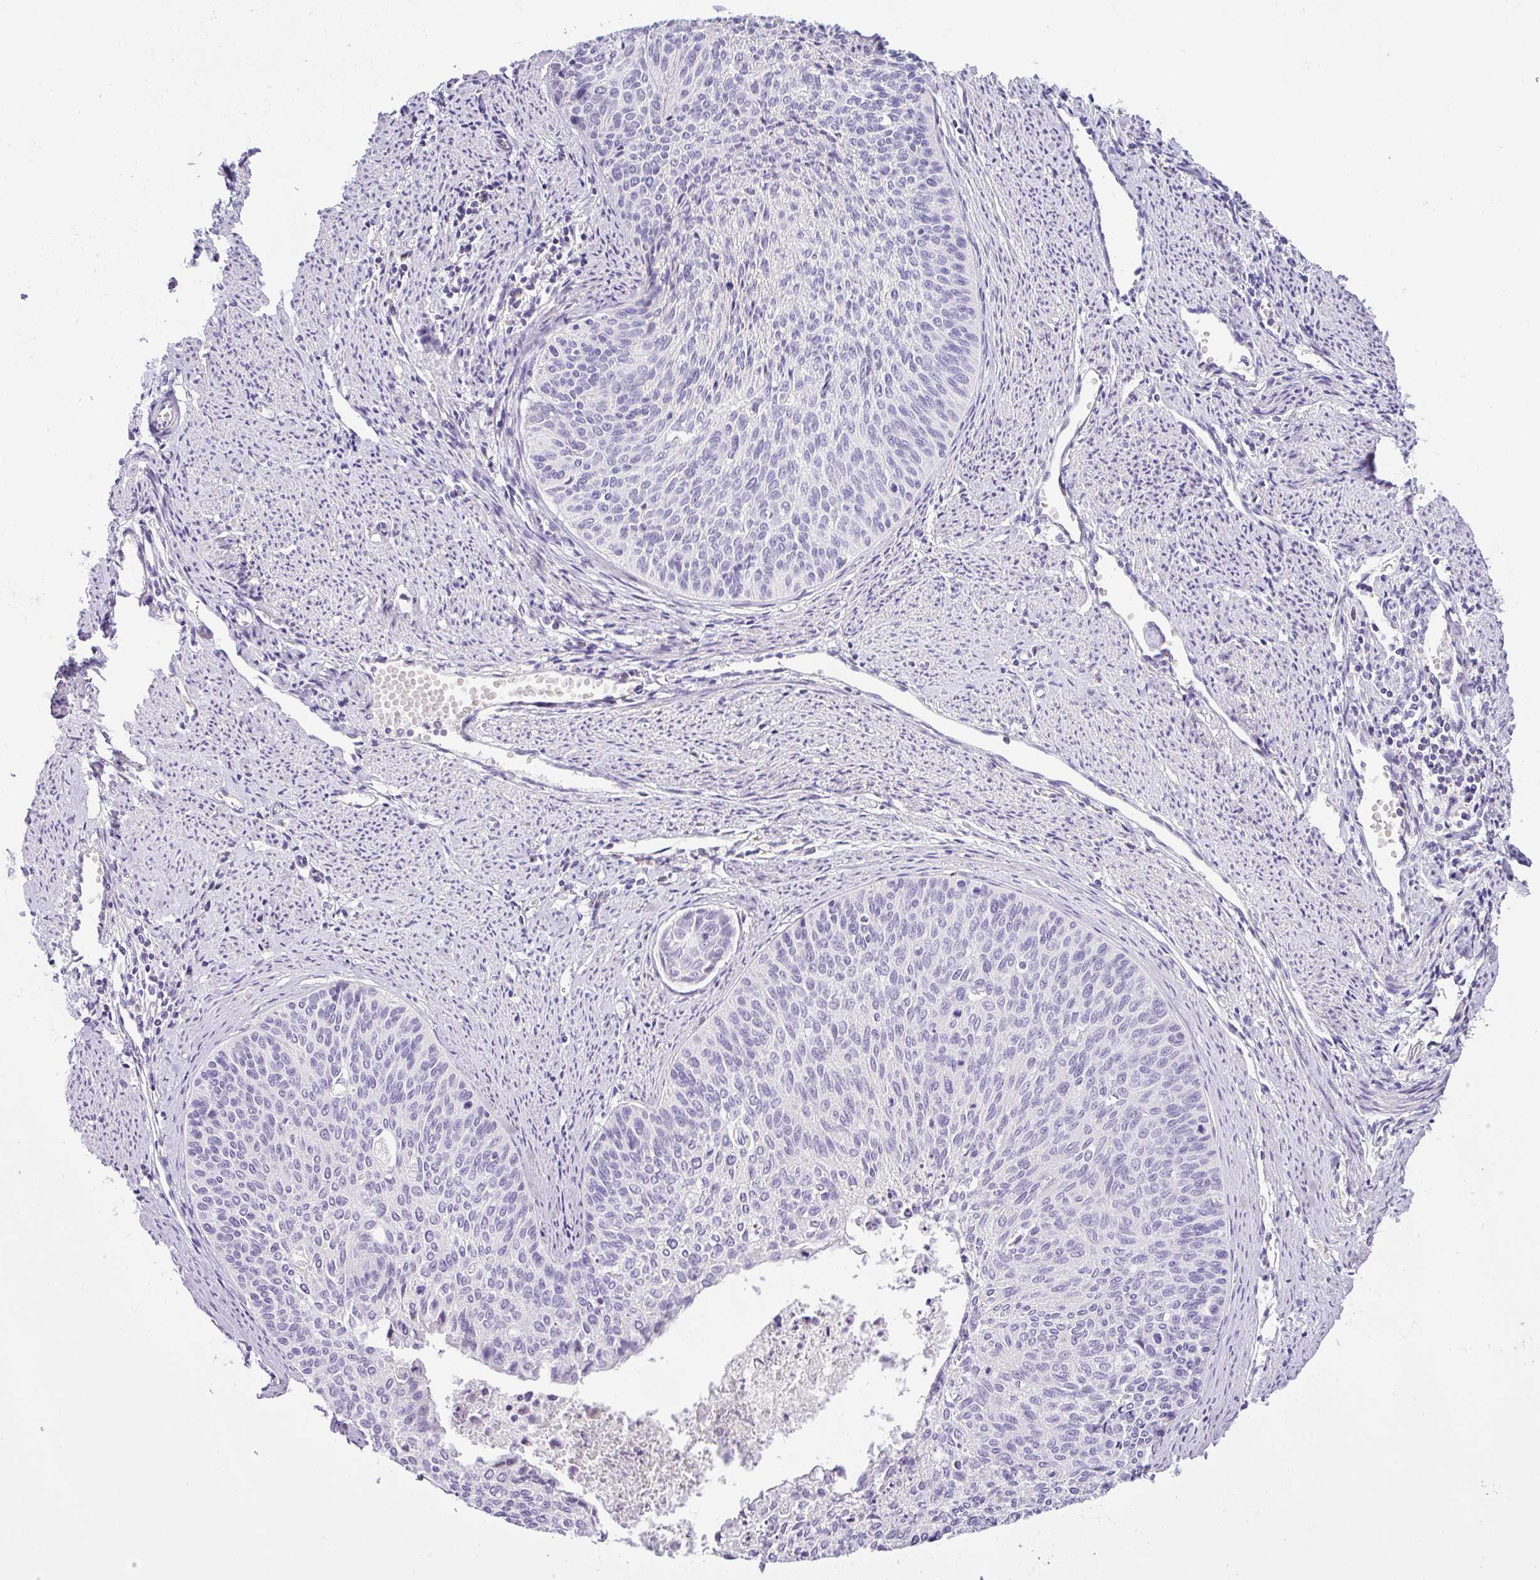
{"staining": {"intensity": "negative", "quantity": "none", "location": "none"}, "tissue": "cervical cancer", "cell_type": "Tumor cells", "image_type": "cancer", "snomed": [{"axis": "morphology", "description": "Squamous cell carcinoma, NOS"}, {"axis": "topography", "description": "Cervix"}], "caption": "High magnification brightfield microscopy of cervical cancer (squamous cell carcinoma) stained with DAB (brown) and counterstained with hematoxylin (blue): tumor cells show no significant staining.", "gene": "NDUFB2", "patient": {"sex": "female", "age": 55}}